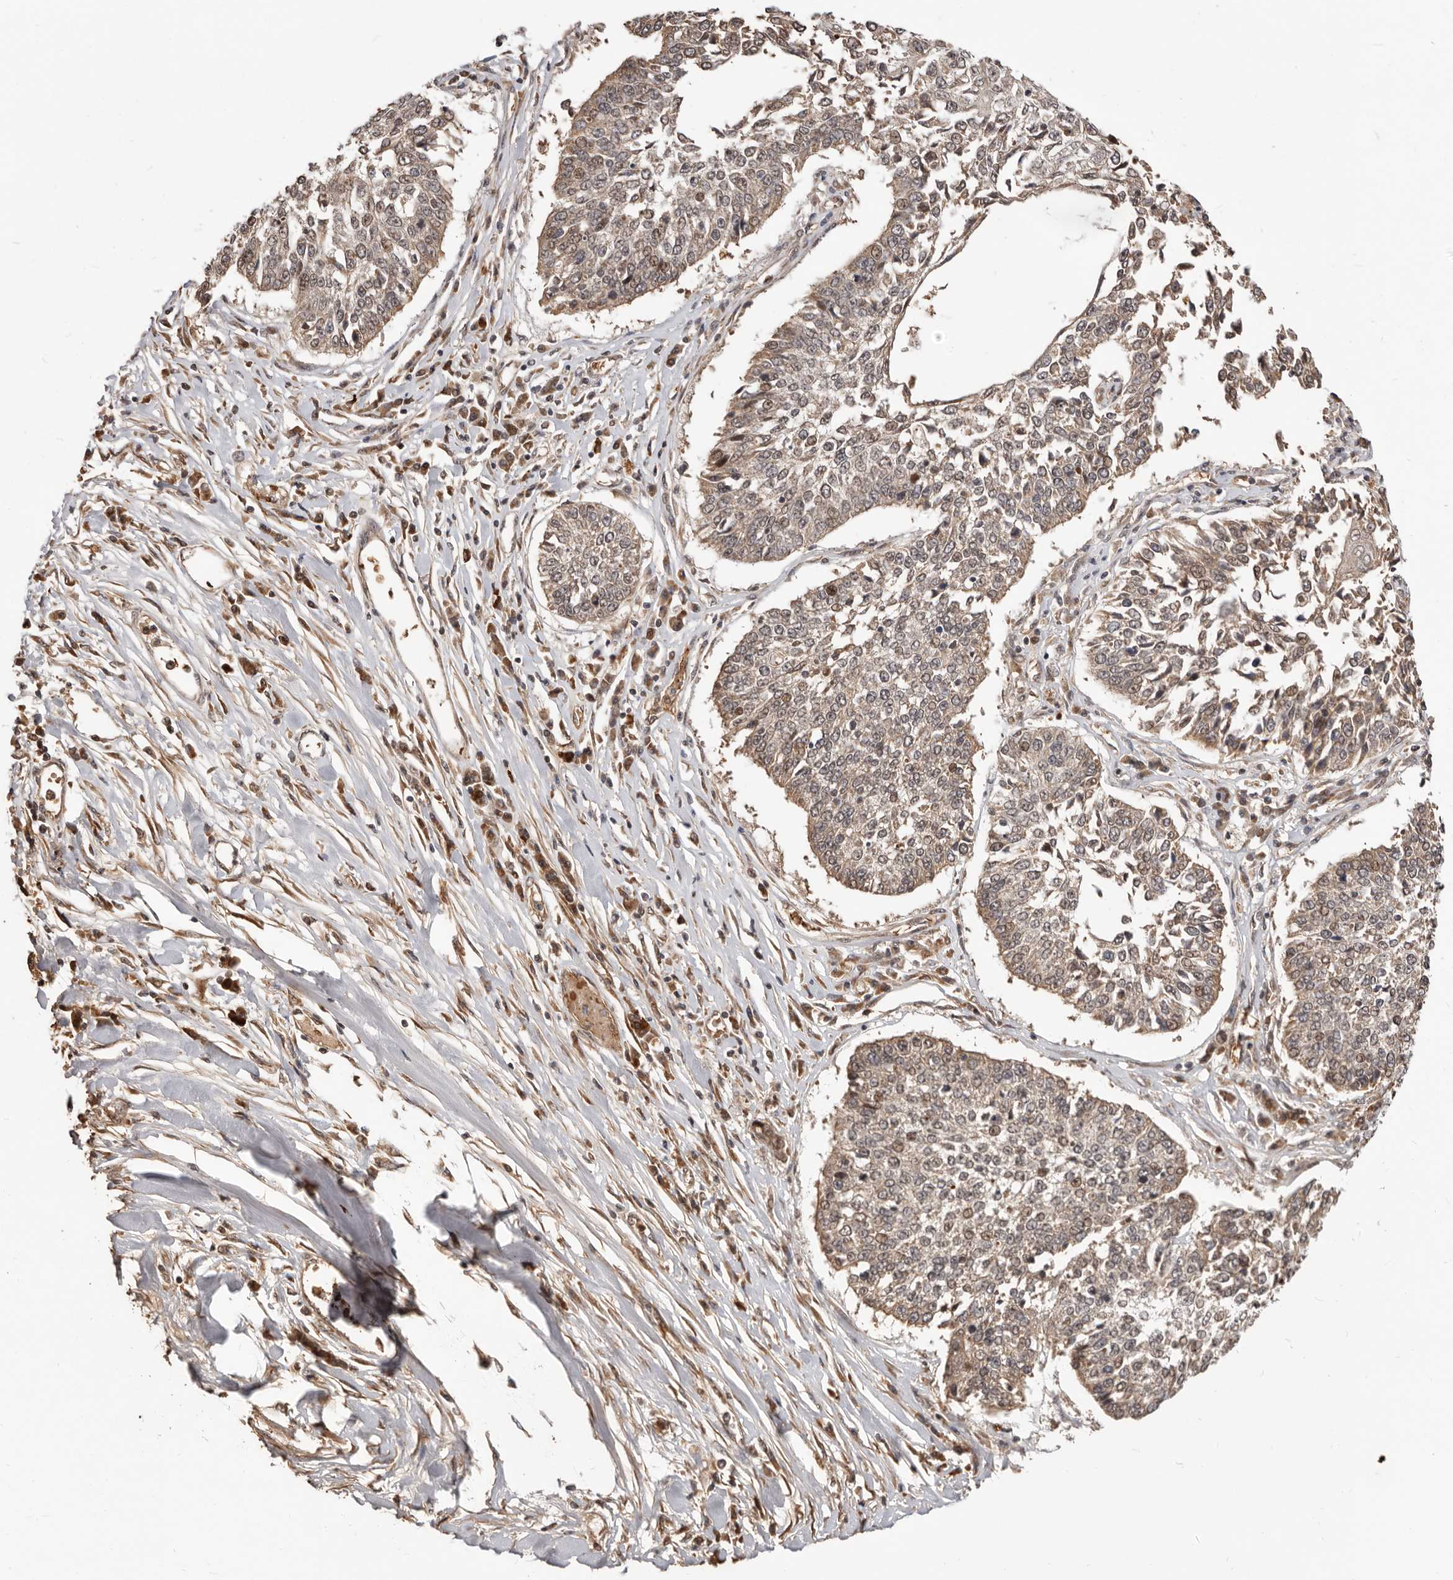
{"staining": {"intensity": "weak", "quantity": "25%-75%", "location": "cytoplasmic/membranous,nuclear"}, "tissue": "lung cancer", "cell_type": "Tumor cells", "image_type": "cancer", "snomed": [{"axis": "morphology", "description": "Normal tissue, NOS"}, {"axis": "morphology", "description": "Squamous cell carcinoma, NOS"}, {"axis": "topography", "description": "Cartilage tissue"}, {"axis": "topography", "description": "Lung"}, {"axis": "topography", "description": "Peripheral nerve tissue"}], "caption": "Lung cancer (squamous cell carcinoma) was stained to show a protein in brown. There is low levels of weak cytoplasmic/membranous and nuclear positivity in approximately 25%-75% of tumor cells.", "gene": "NCOA3", "patient": {"sex": "female", "age": 49}}